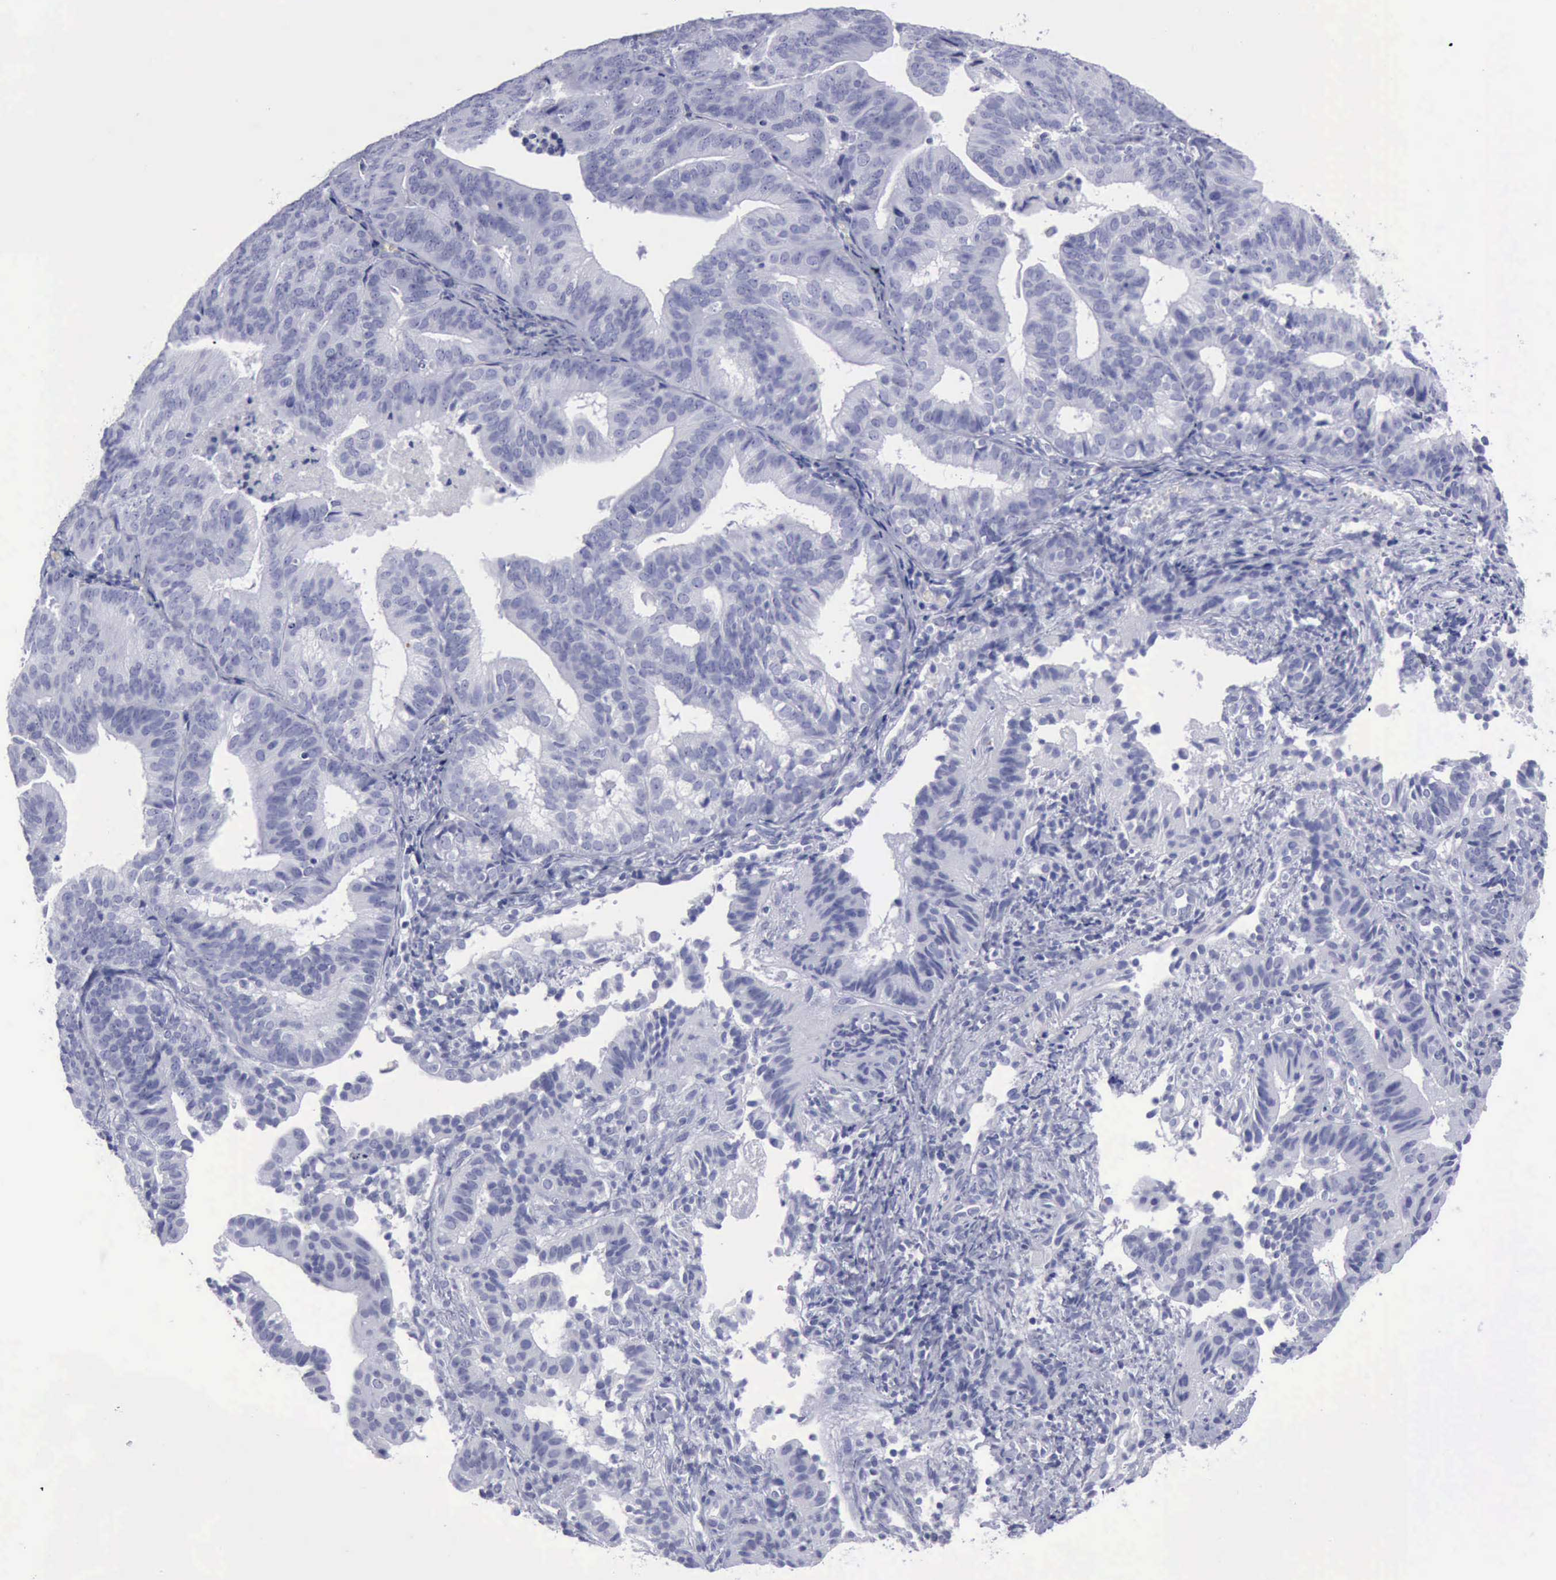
{"staining": {"intensity": "negative", "quantity": "none", "location": "none"}, "tissue": "cervical cancer", "cell_type": "Tumor cells", "image_type": "cancer", "snomed": [{"axis": "morphology", "description": "Adenocarcinoma, NOS"}, {"axis": "topography", "description": "Cervix"}], "caption": "Immunohistochemistry histopathology image of human cervical cancer (adenocarcinoma) stained for a protein (brown), which displays no positivity in tumor cells.", "gene": "KRT13", "patient": {"sex": "female", "age": 60}}